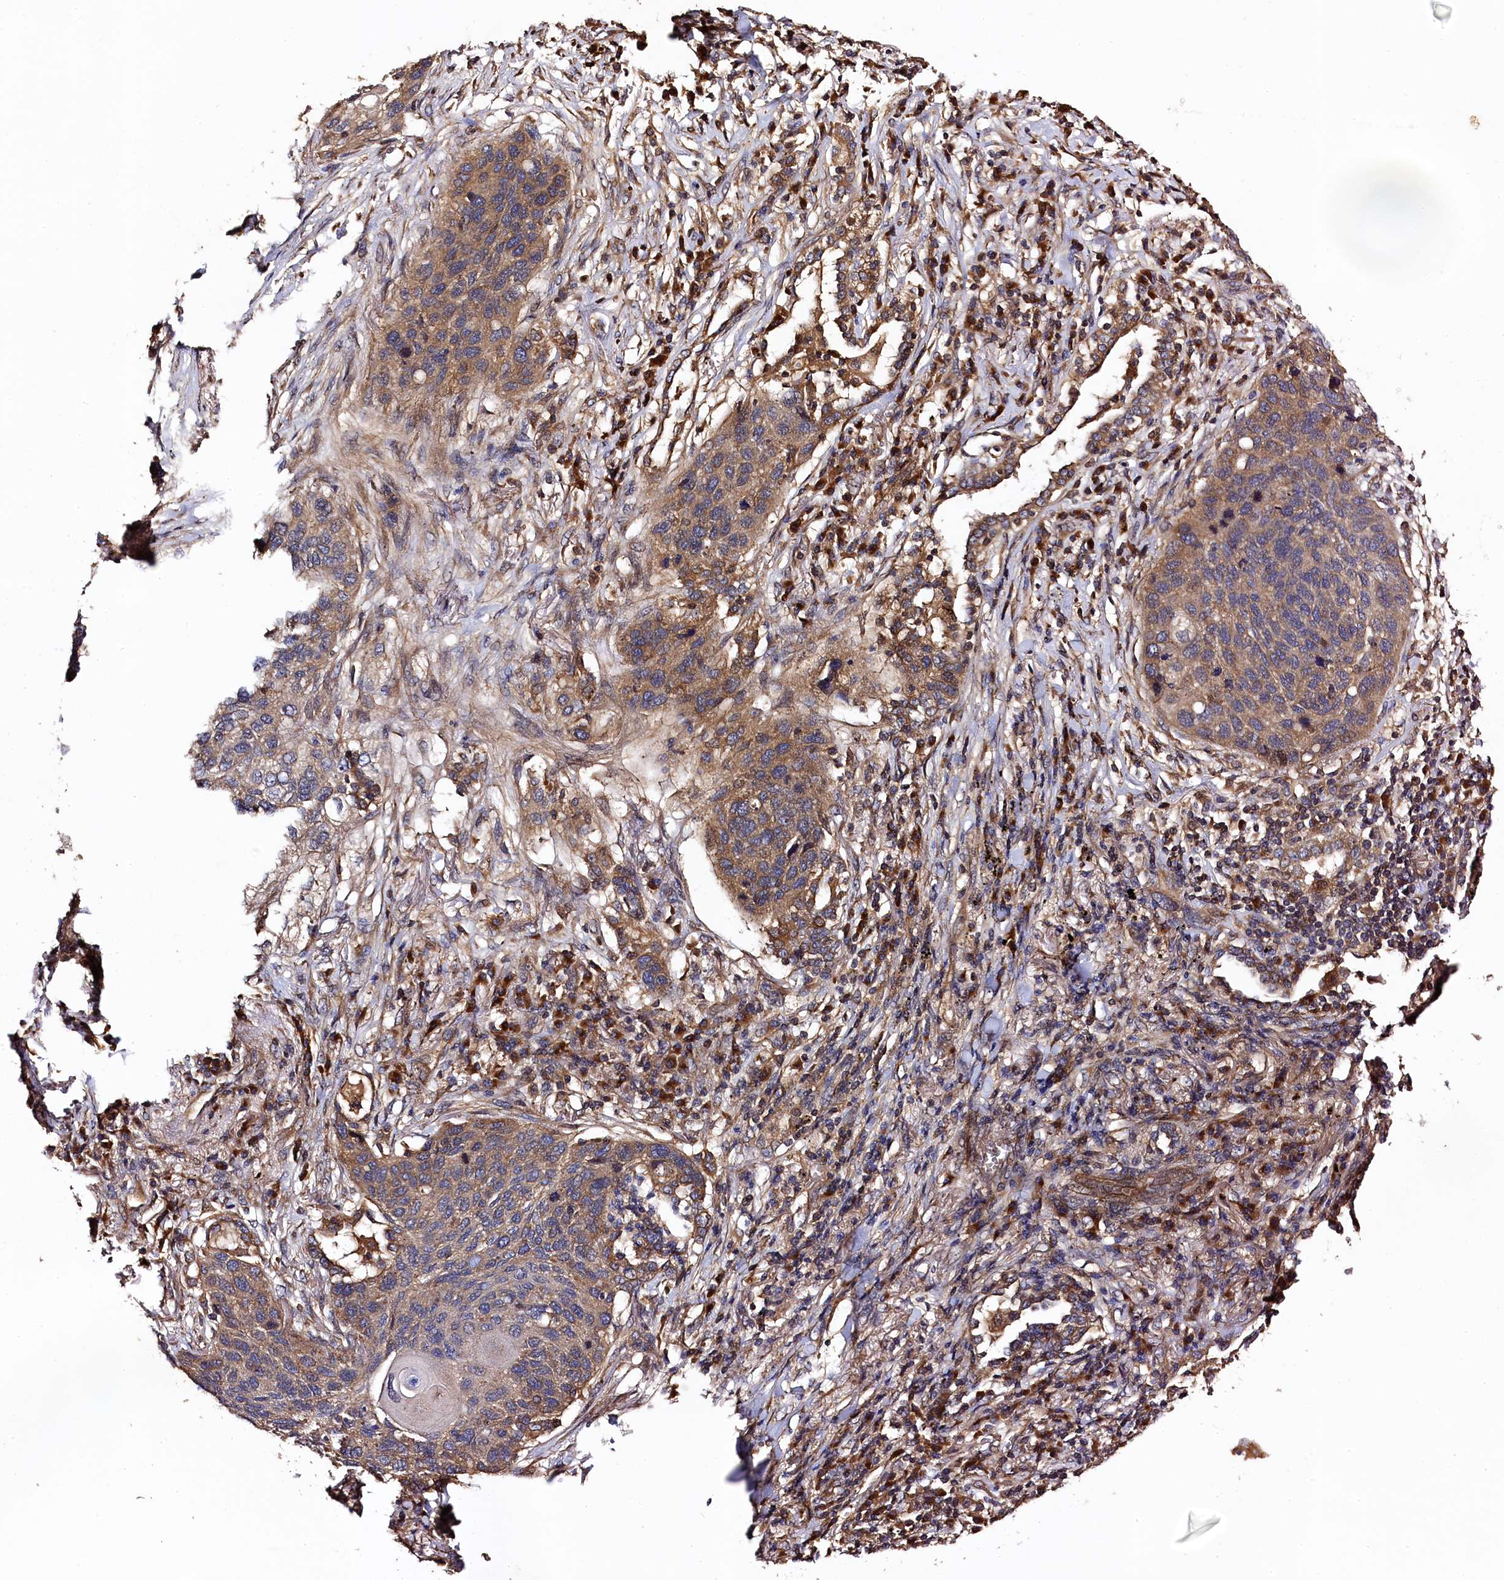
{"staining": {"intensity": "moderate", "quantity": "25%-75%", "location": "cytoplasmic/membranous"}, "tissue": "lung cancer", "cell_type": "Tumor cells", "image_type": "cancer", "snomed": [{"axis": "morphology", "description": "Squamous cell carcinoma, NOS"}, {"axis": "topography", "description": "Lung"}], "caption": "Protein expression analysis of lung cancer reveals moderate cytoplasmic/membranous positivity in about 25%-75% of tumor cells.", "gene": "KLC2", "patient": {"sex": "female", "age": 63}}